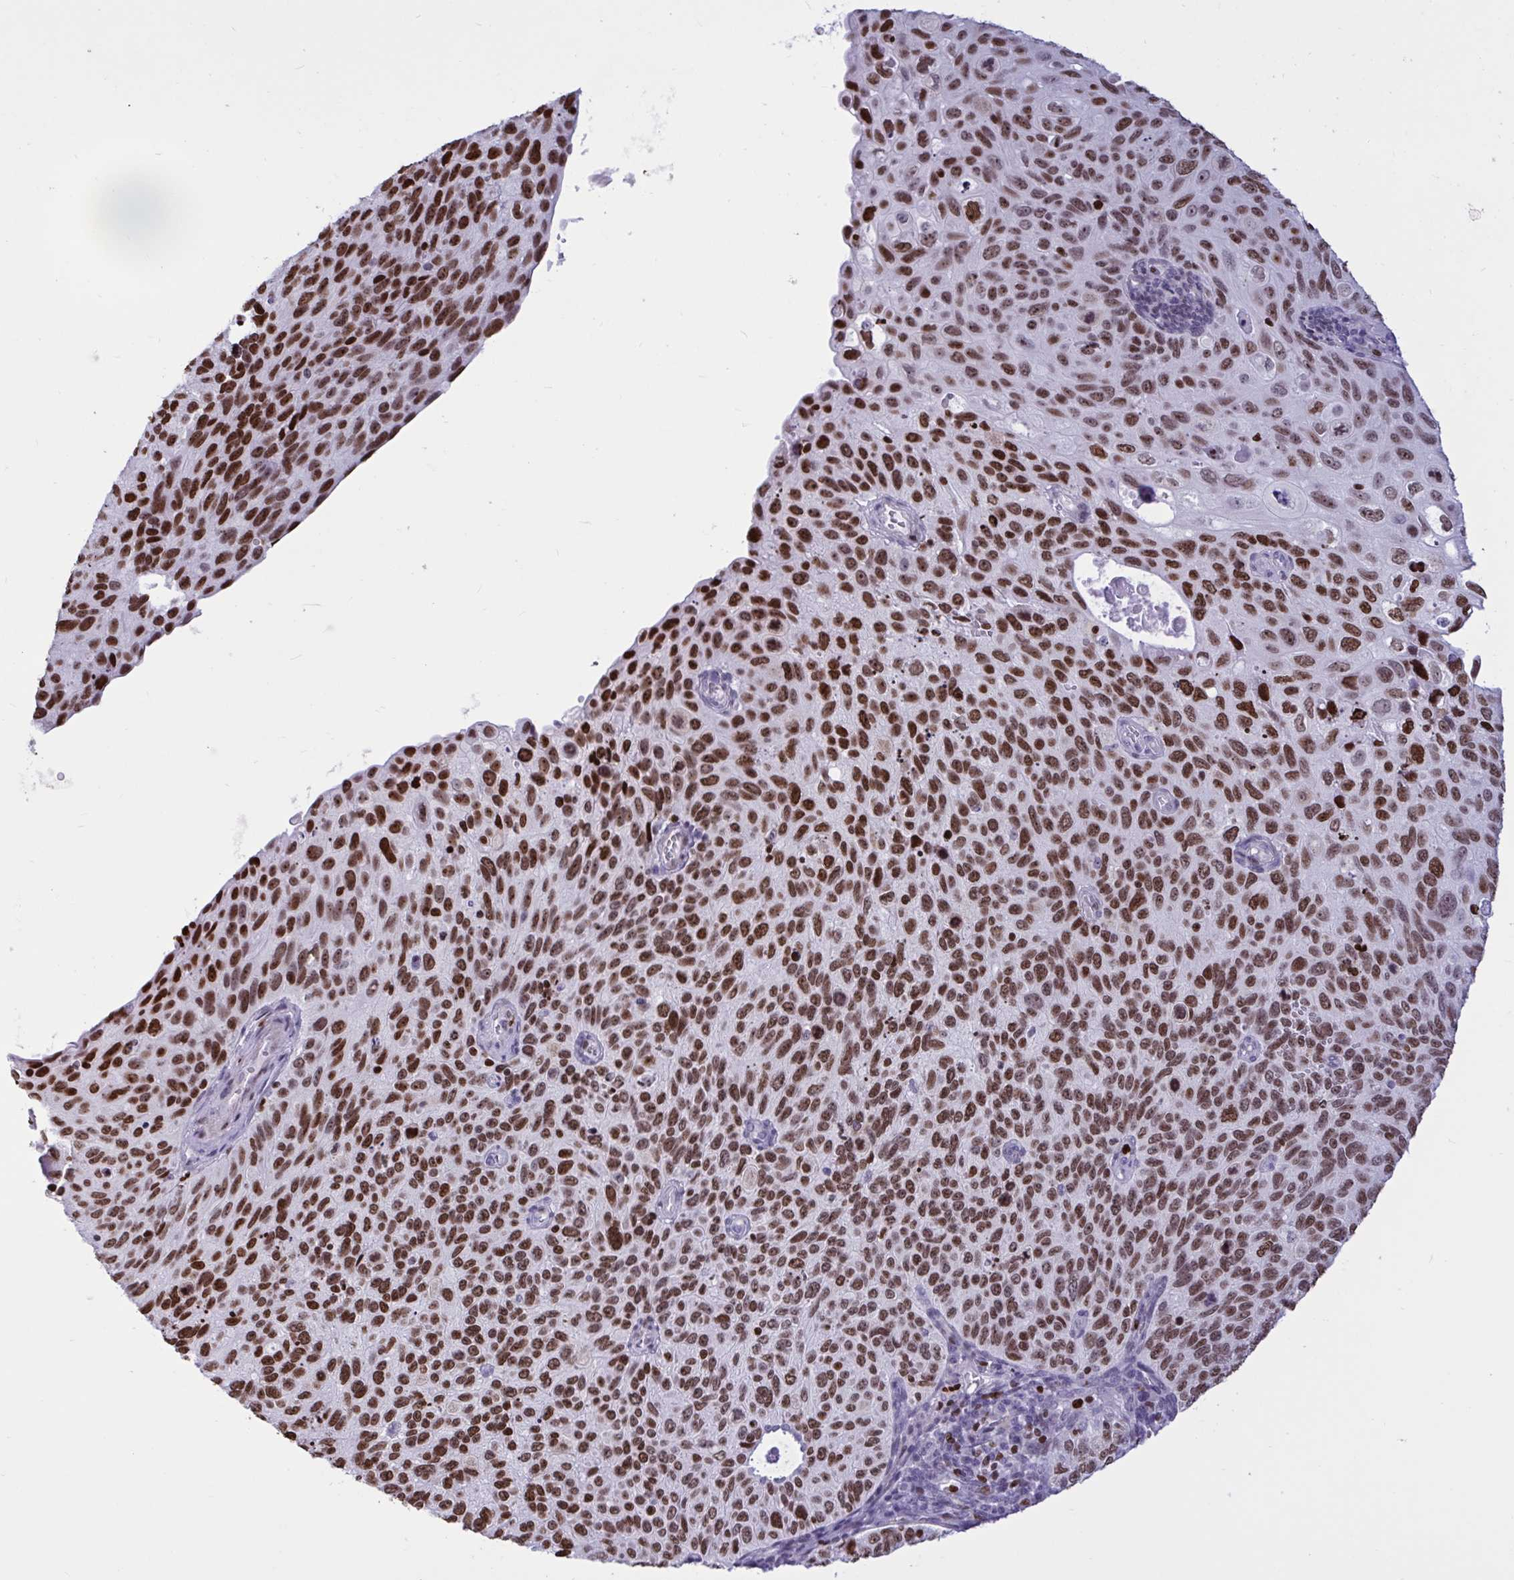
{"staining": {"intensity": "strong", "quantity": ">75%", "location": "nuclear"}, "tissue": "cervical cancer", "cell_type": "Tumor cells", "image_type": "cancer", "snomed": [{"axis": "morphology", "description": "Squamous cell carcinoma, NOS"}, {"axis": "topography", "description": "Cervix"}], "caption": "Squamous cell carcinoma (cervical) stained with DAB immunohistochemistry (IHC) demonstrates high levels of strong nuclear positivity in about >75% of tumor cells.", "gene": "HMGB2", "patient": {"sex": "female", "age": 70}}